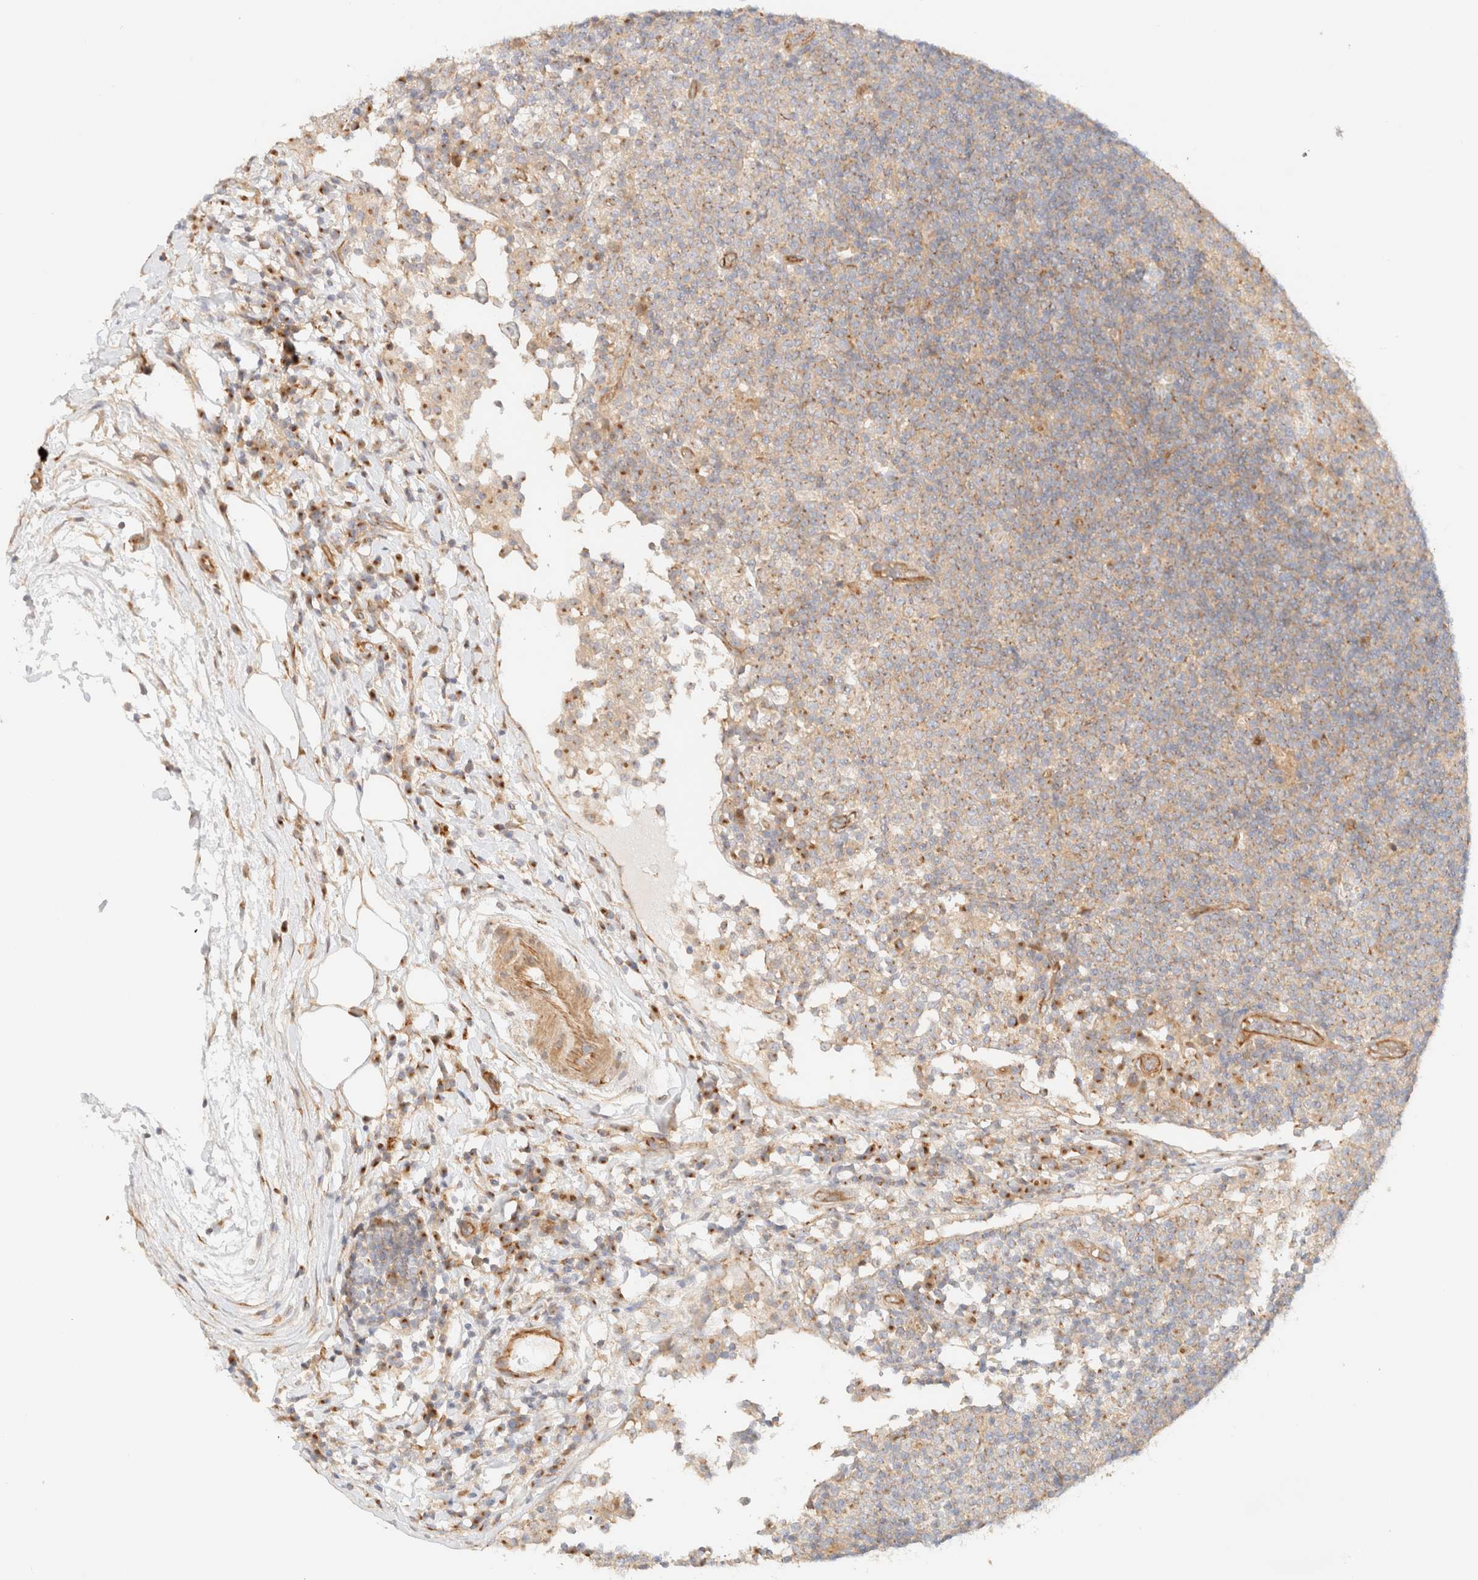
{"staining": {"intensity": "negative", "quantity": "none", "location": "none"}, "tissue": "lymph node", "cell_type": "Germinal center cells", "image_type": "normal", "snomed": [{"axis": "morphology", "description": "Normal tissue, NOS"}, {"axis": "topography", "description": "Lymph node"}], "caption": "IHC of benign human lymph node demonstrates no staining in germinal center cells.", "gene": "MYO10", "patient": {"sex": "female", "age": 53}}